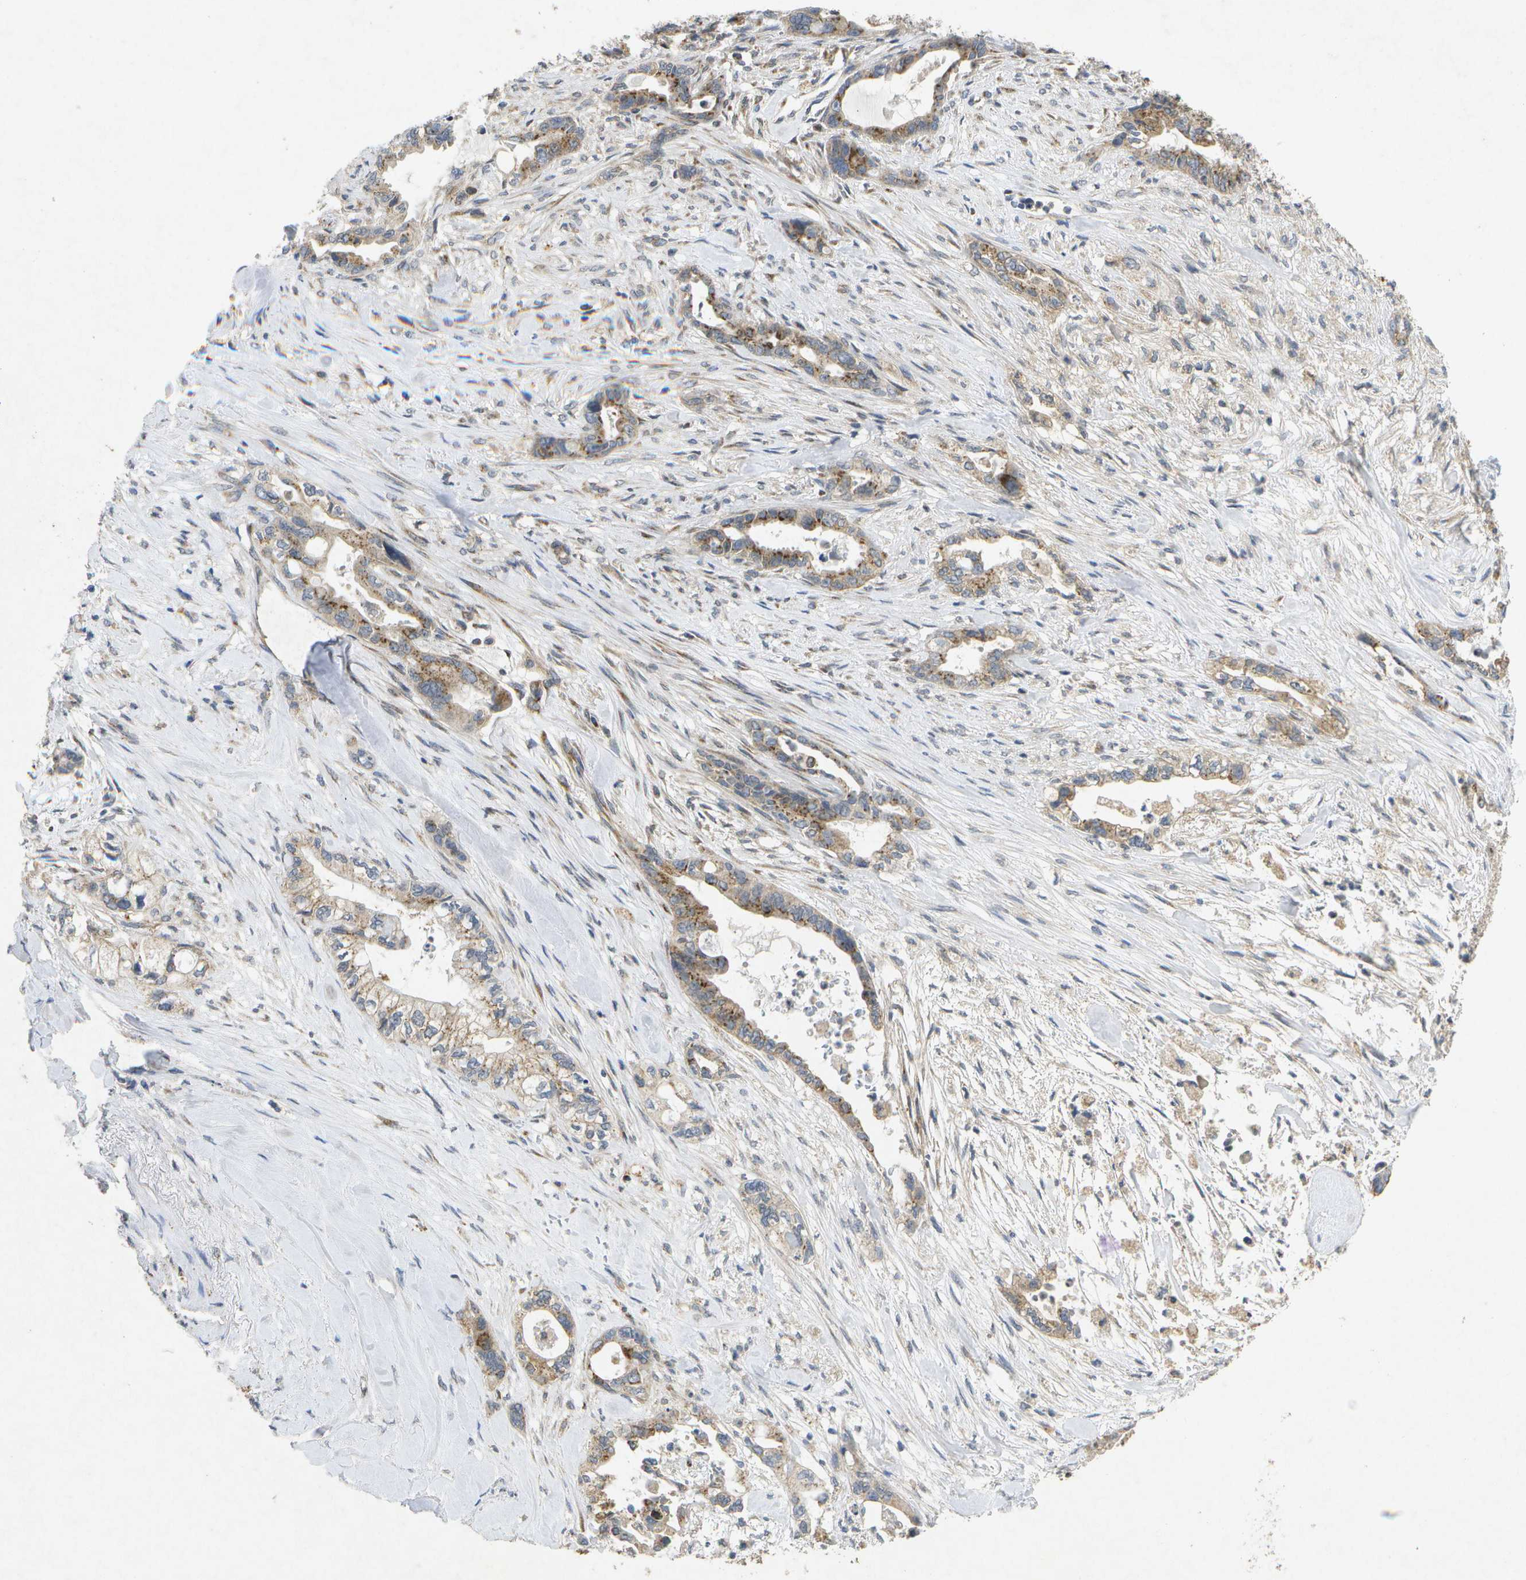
{"staining": {"intensity": "moderate", "quantity": ">75%", "location": "cytoplasmic/membranous"}, "tissue": "pancreatic cancer", "cell_type": "Tumor cells", "image_type": "cancer", "snomed": [{"axis": "morphology", "description": "Adenocarcinoma, NOS"}, {"axis": "topography", "description": "Pancreas"}], "caption": "Moderate cytoplasmic/membranous staining for a protein is seen in approximately >75% of tumor cells of pancreatic adenocarcinoma using IHC.", "gene": "KDELR1", "patient": {"sex": "male", "age": 70}}